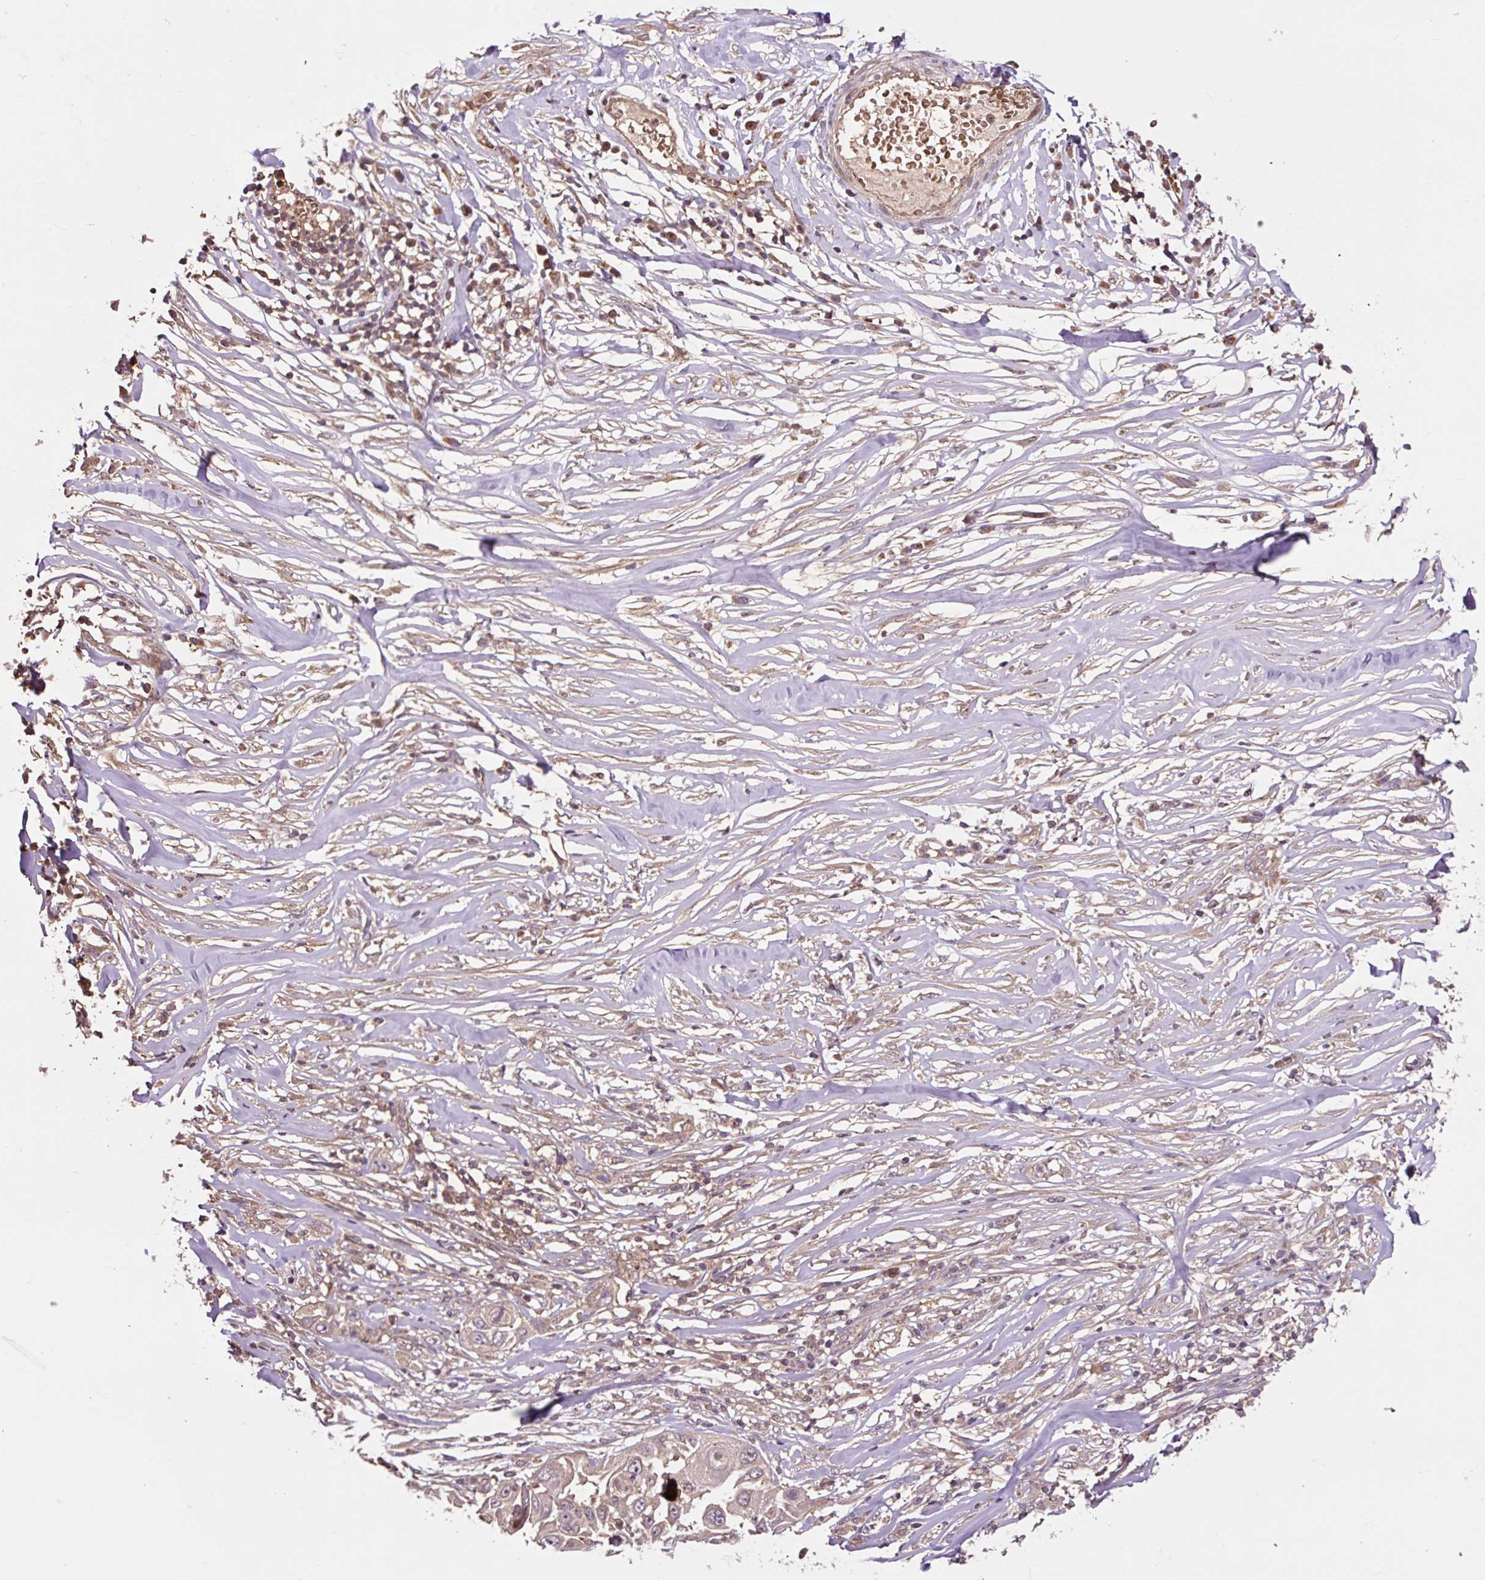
{"staining": {"intensity": "weak", "quantity": "25%-75%", "location": "cytoplasmic/membranous"}, "tissue": "skin cancer", "cell_type": "Tumor cells", "image_type": "cancer", "snomed": [{"axis": "morphology", "description": "Squamous cell carcinoma, NOS"}, {"axis": "topography", "description": "Skin"}], "caption": "IHC (DAB (3,3'-diaminobenzidine)) staining of human skin squamous cell carcinoma displays weak cytoplasmic/membranous protein staining in approximately 25%-75% of tumor cells.", "gene": "MMS19", "patient": {"sex": "female", "age": 44}}